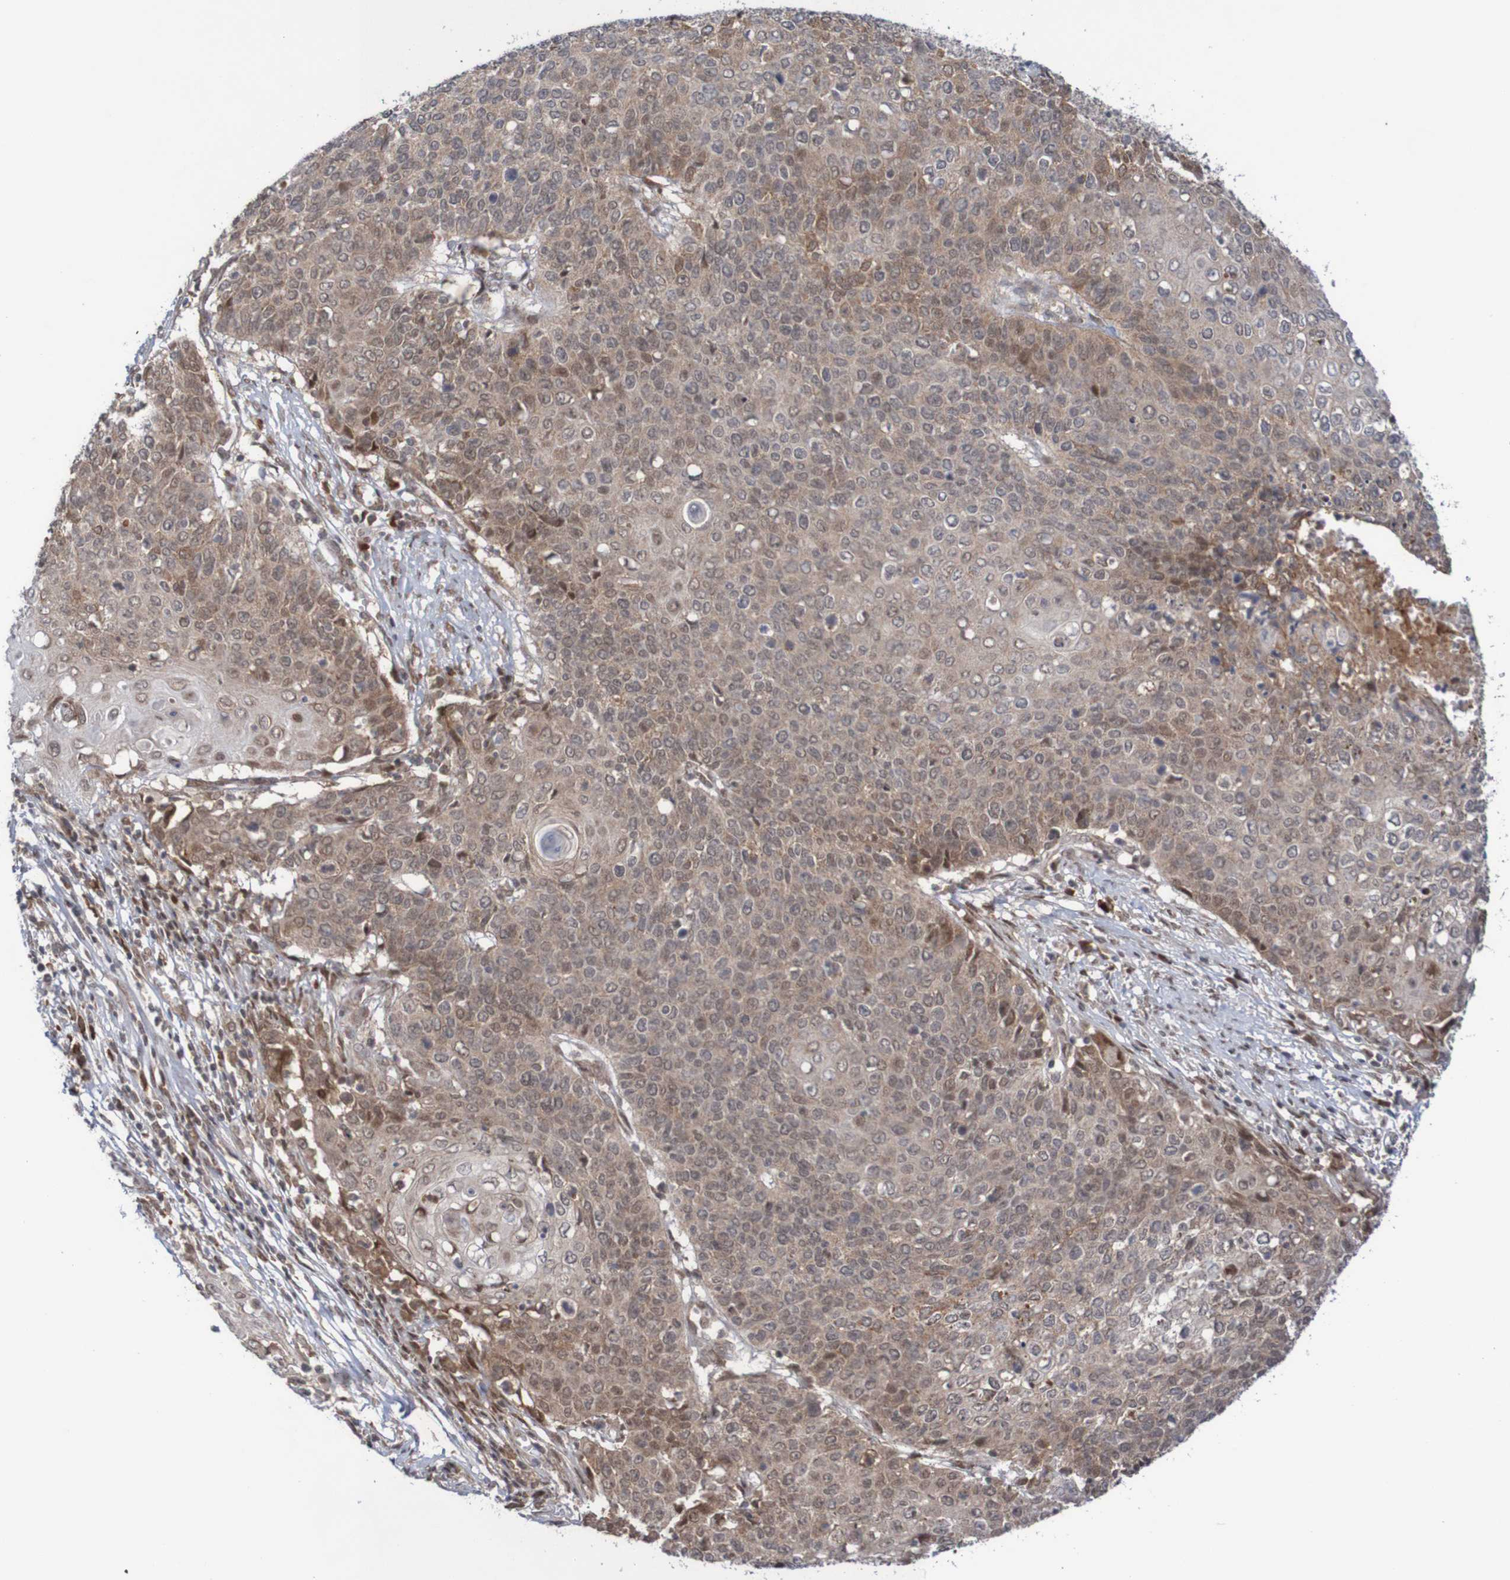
{"staining": {"intensity": "weak", "quantity": ">75%", "location": "cytoplasmic/membranous"}, "tissue": "cervical cancer", "cell_type": "Tumor cells", "image_type": "cancer", "snomed": [{"axis": "morphology", "description": "Squamous cell carcinoma, NOS"}, {"axis": "topography", "description": "Cervix"}], "caption": "The image displays immunohistochemical staining of squamous cell carcinoma (cervical). There is weak cytoplasmic/membranous expression is seen in about >75% of tumor cells.", "gene": "ITLN1", "patient": {"sex": "female", "age": 39}}